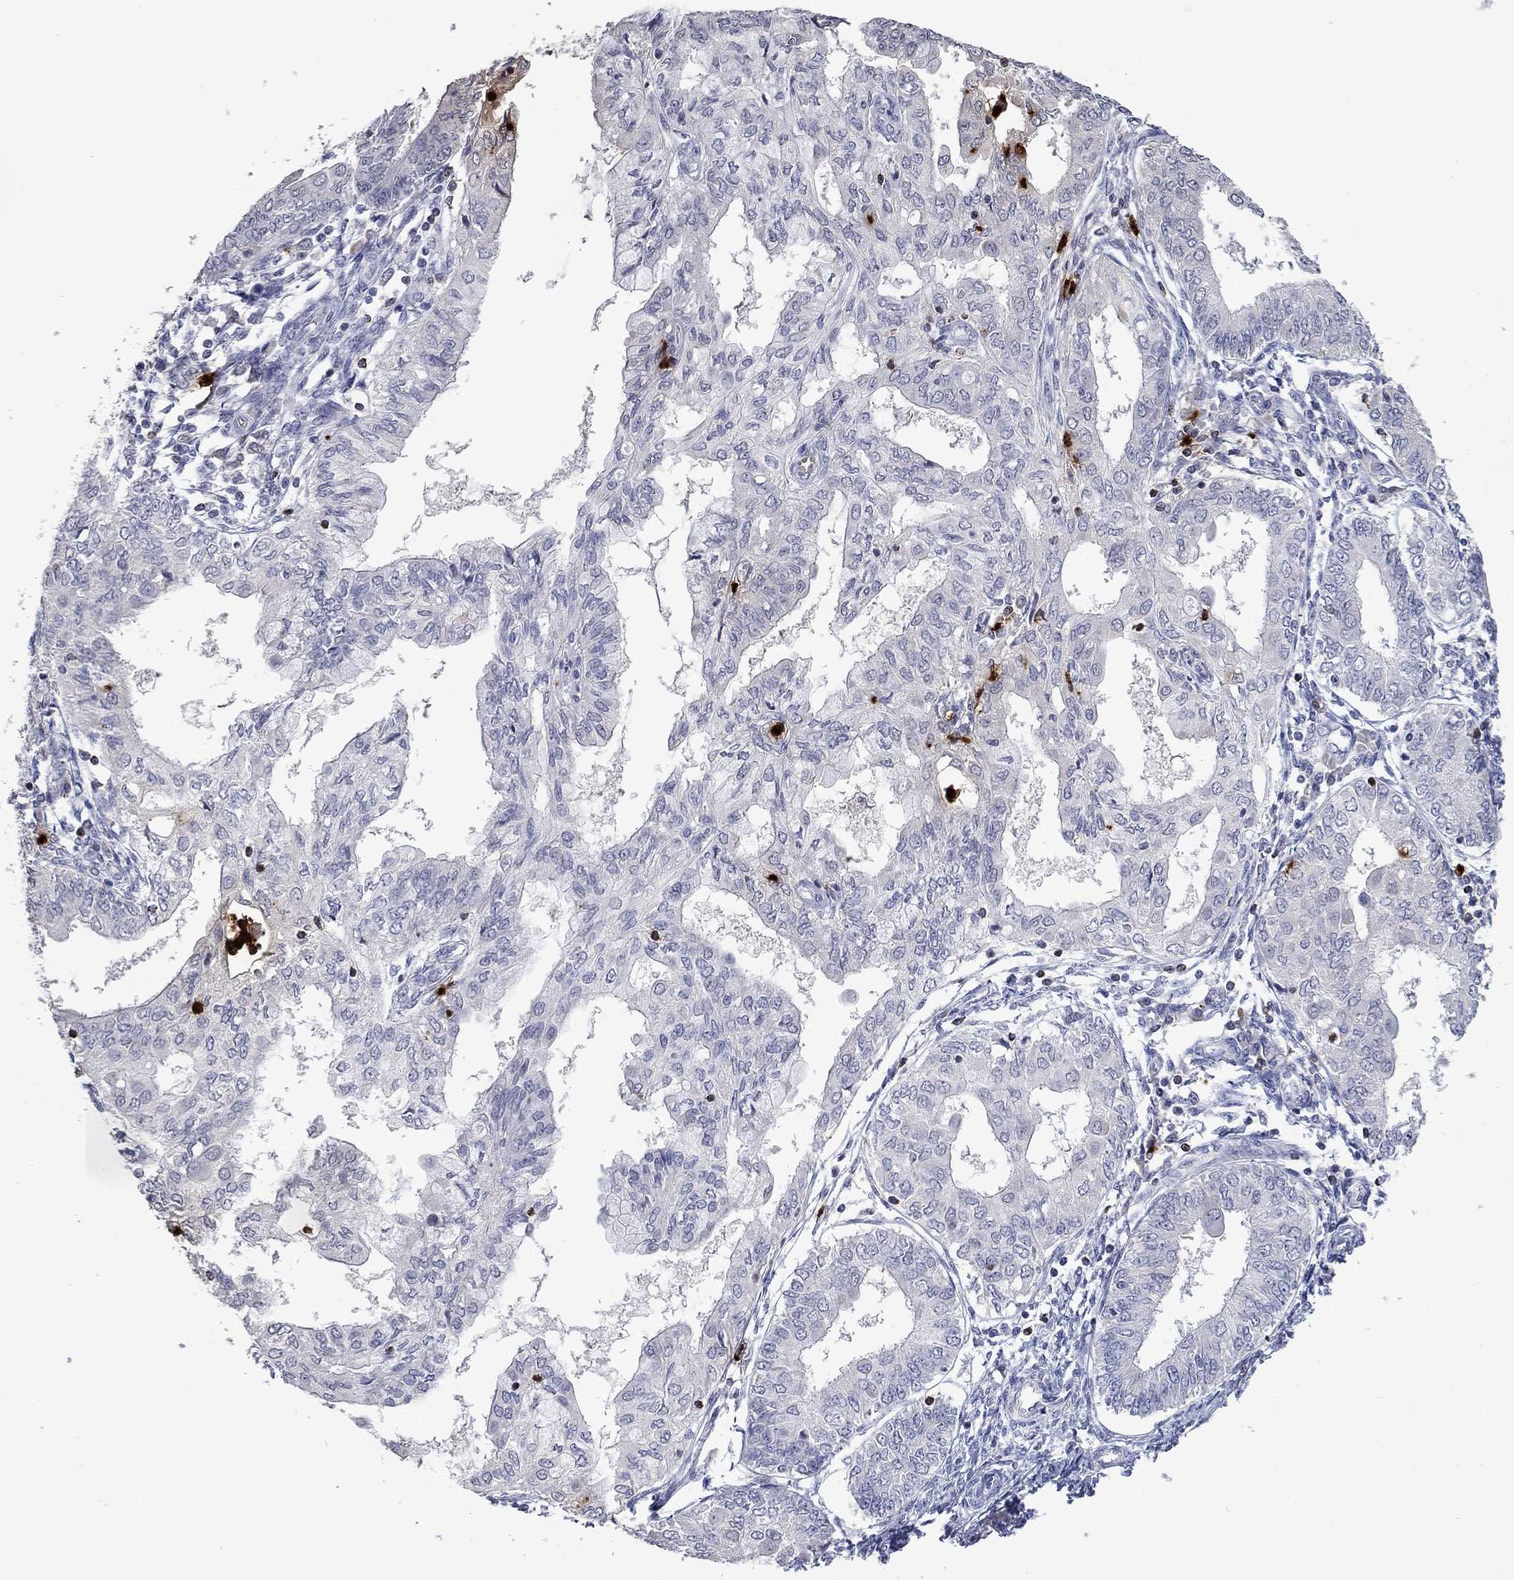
{"staining": {"intensity": "negative", "quantity": "none", "location": "none"}, "tissue": "endometrial cancer", "cell_type": "Tumor cells", "image_type": "cancer", "snomed": [{"axis": "morphology", "description": "Adenocarcinoma, NOS"}, {"axis": "topography", "description": "Endometrium"}], "caption": "There is no significant staining in tumor cells of endometrial adenocarcinoma.", "gene": "CCL5", "patient": {"sex": "female", "age": 68}}